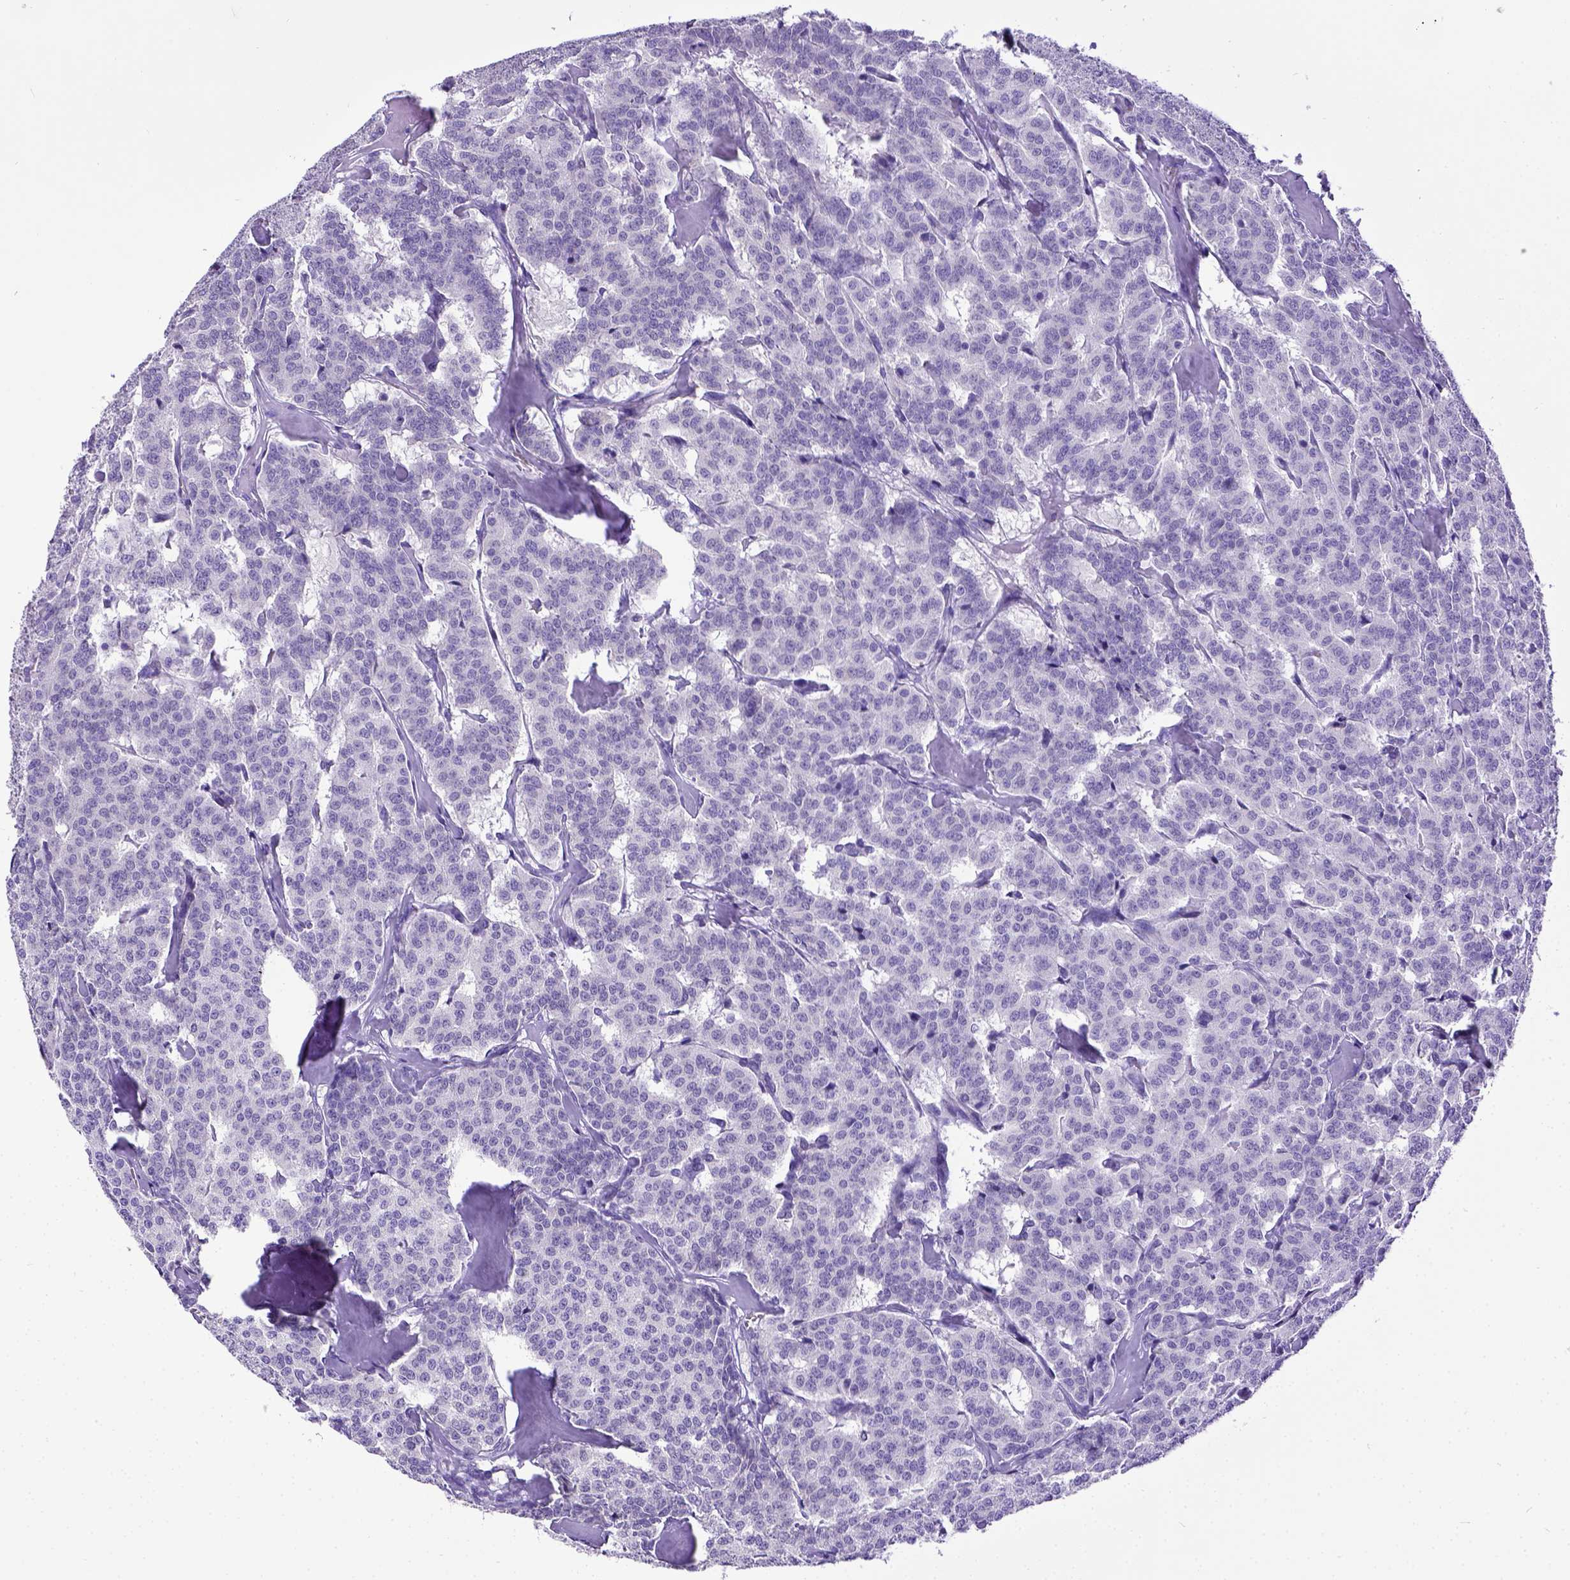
{"staining": {"intensity": "negative", "quantity": "none", "location": "none"}, "tissue": "carcinoid", "cell_type": "Tumor cells", "image_type": "cancer", "snomed": [{"axis": "morphology", "description": "Normal tissue, NOS"}, {"axis": "morphology", "description": "Carcinoid, malignant, NOS"}, {"axis": "topography", "description": "Lung"}], "caption": "DAB immunohistochemical staining of carcinoid (malignant) reveals no significant positivity in tumor cells.", "gene": "ESR1", "patient": {"sex": "female", "age": 46}}